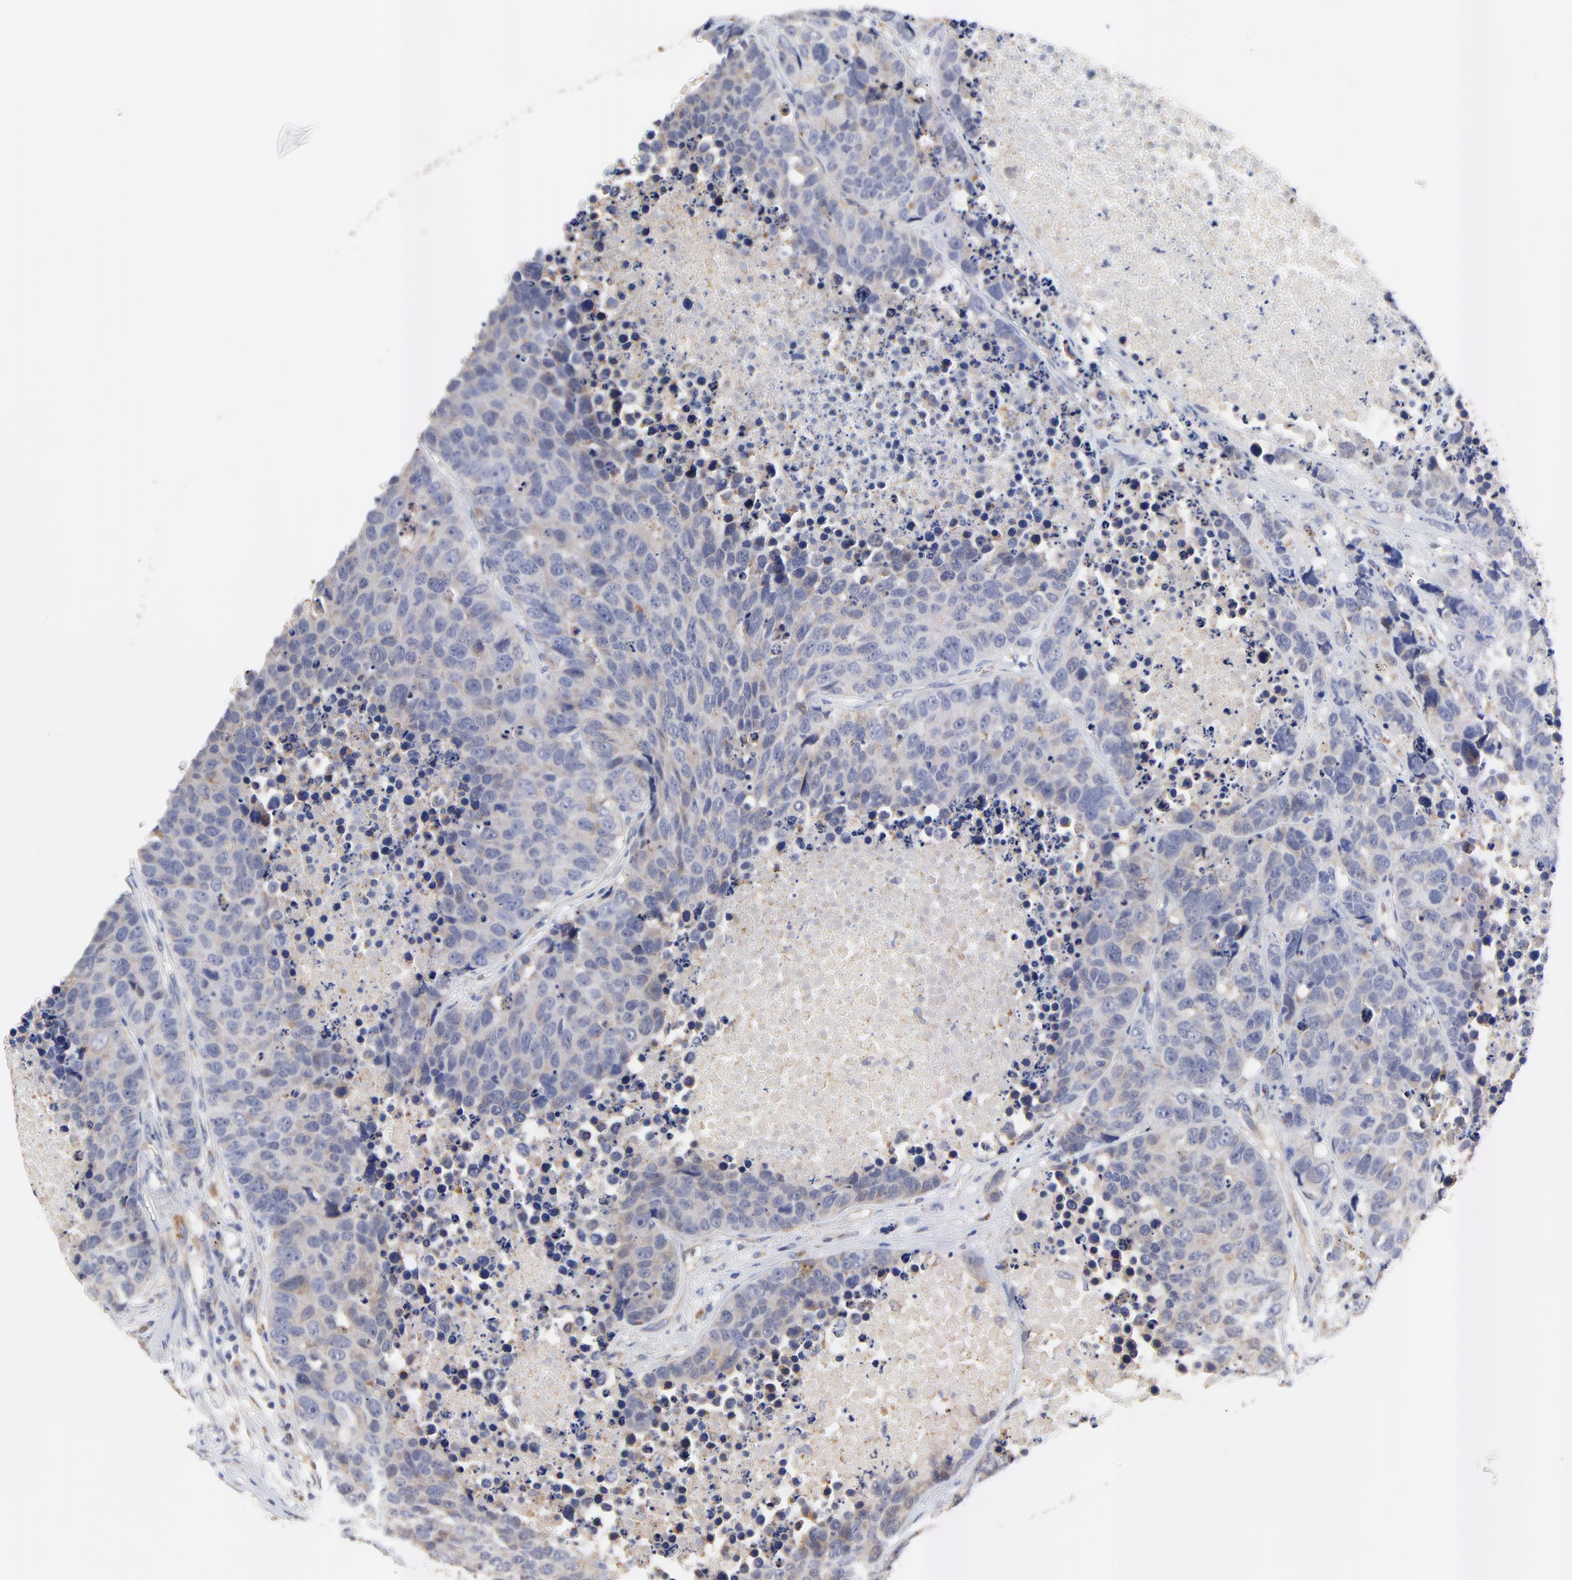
{"staining": {"intensity": "weak", "quantity": "25%-75%", "location": "cytoplasmic/membranous"}, "tissue": "carcinoid", "cell_type": "Tumor cells", "image_type": "cancer", "snomed": [{"axis": "morphology", "description": "Carcinoid, malignant, NOS"}, {"axis": "topography", "description": "Lung"}], "caption": "Human carcinoid stained with a protein marker displays weak staining in tumor cells.", "gene": "FBXL2", "patient": {"sex": "male", "age": 60}}